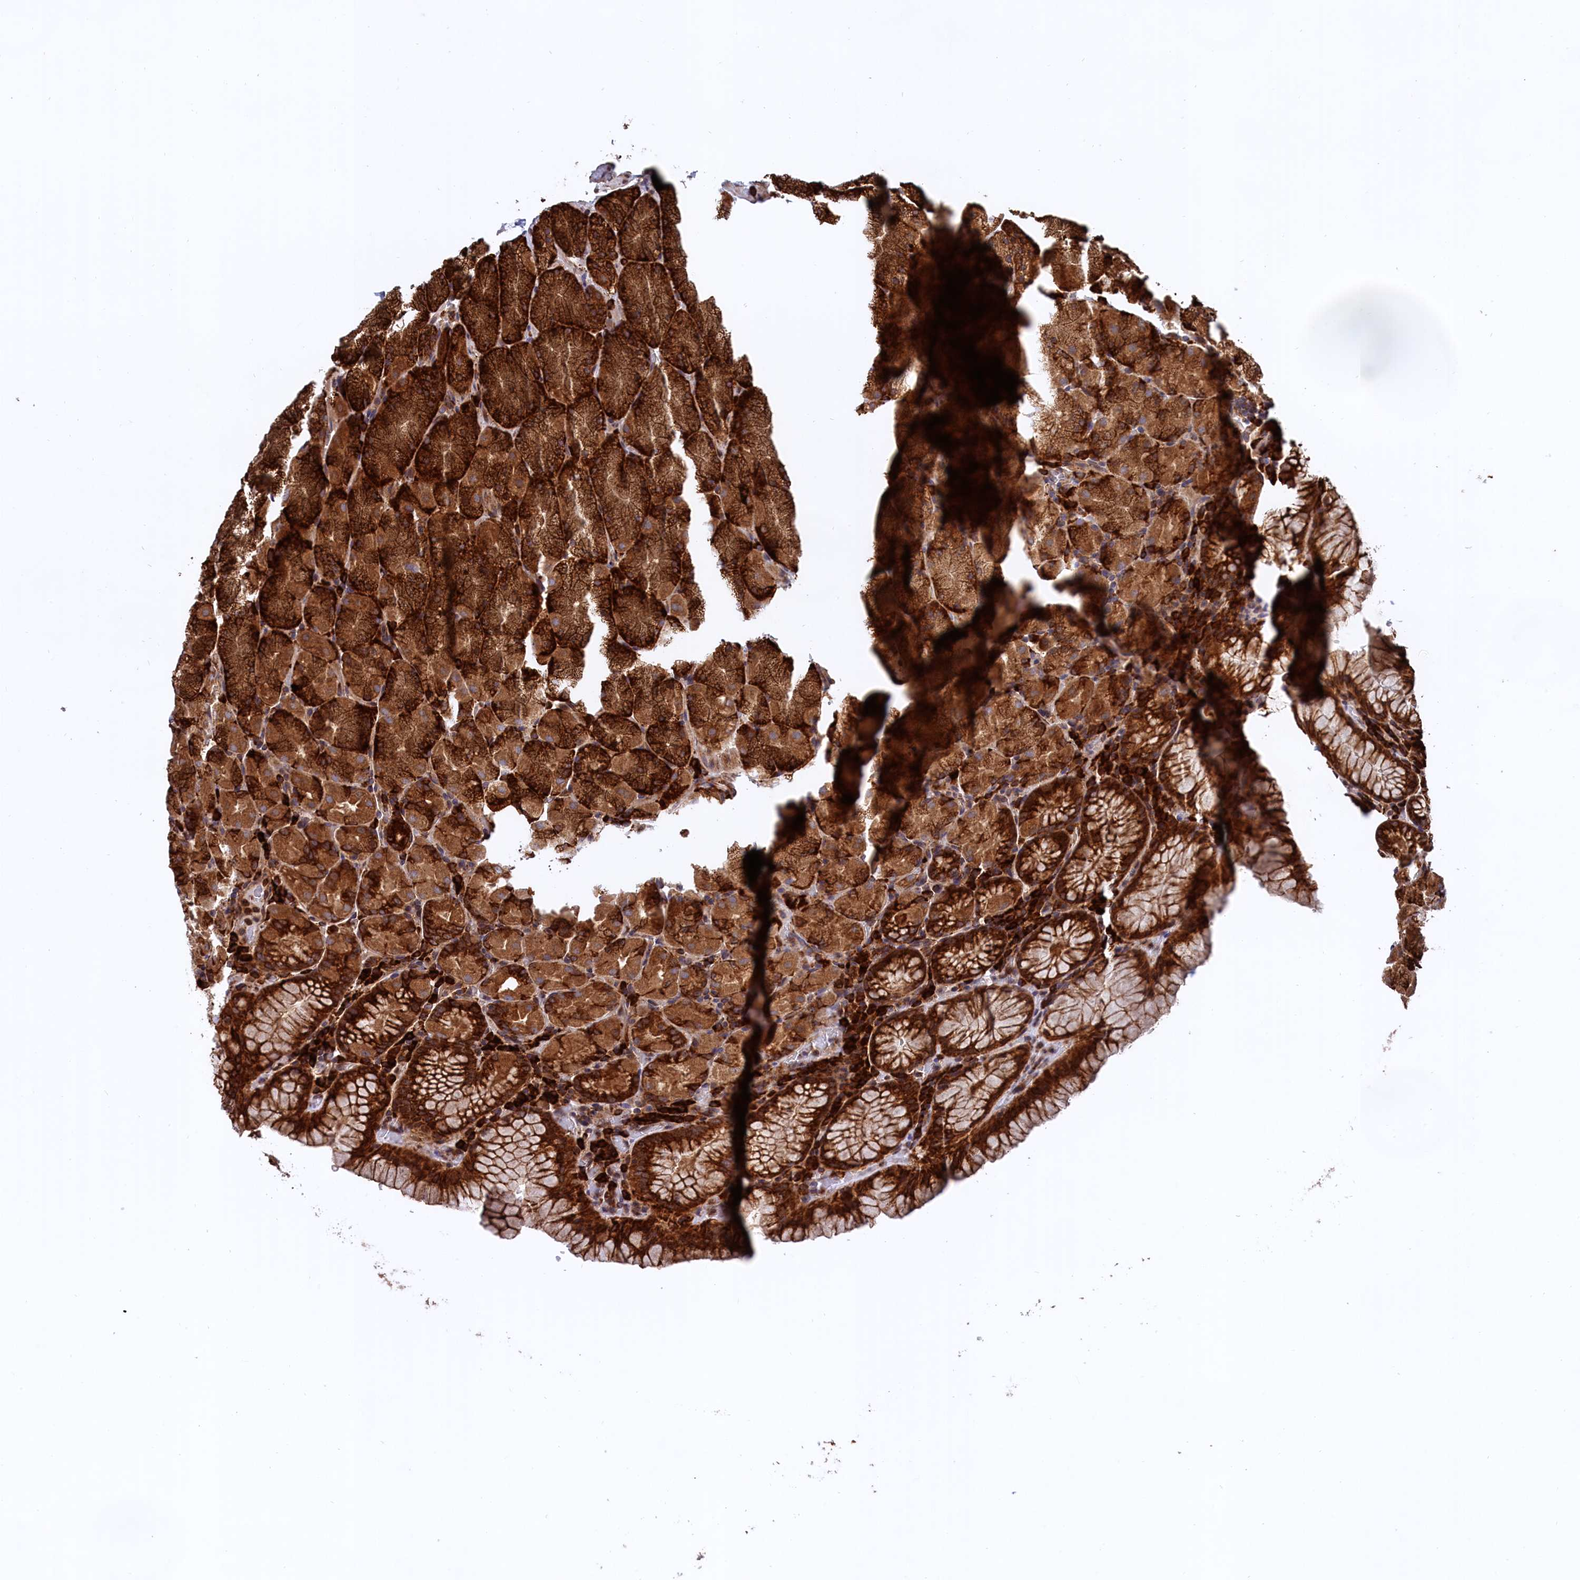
{"staining": {"intensity": "strong", "quantity": ">75%", "location": "cytoplasmic/membranous"}, "tissue": "stomach", "cell_type": "Glandular cells", "image_type": "normal", "snomed": [{"axis": "morphology", "description": "Normal tissue, NOS"}, {"axis": "topography", "description": "Stomach, upper"}, {"axis": "topography", "description": "Stomach, lower"}], "caption": "An immunohistochemistry micrograph of unremarkable tissue is shown. Protein staining in brown shows strong cytoplasmic/membranous positivity in stomach within glandular cells.", "gene": "PLA2G4C", "patient": {"sex": "male", "age": 80}}